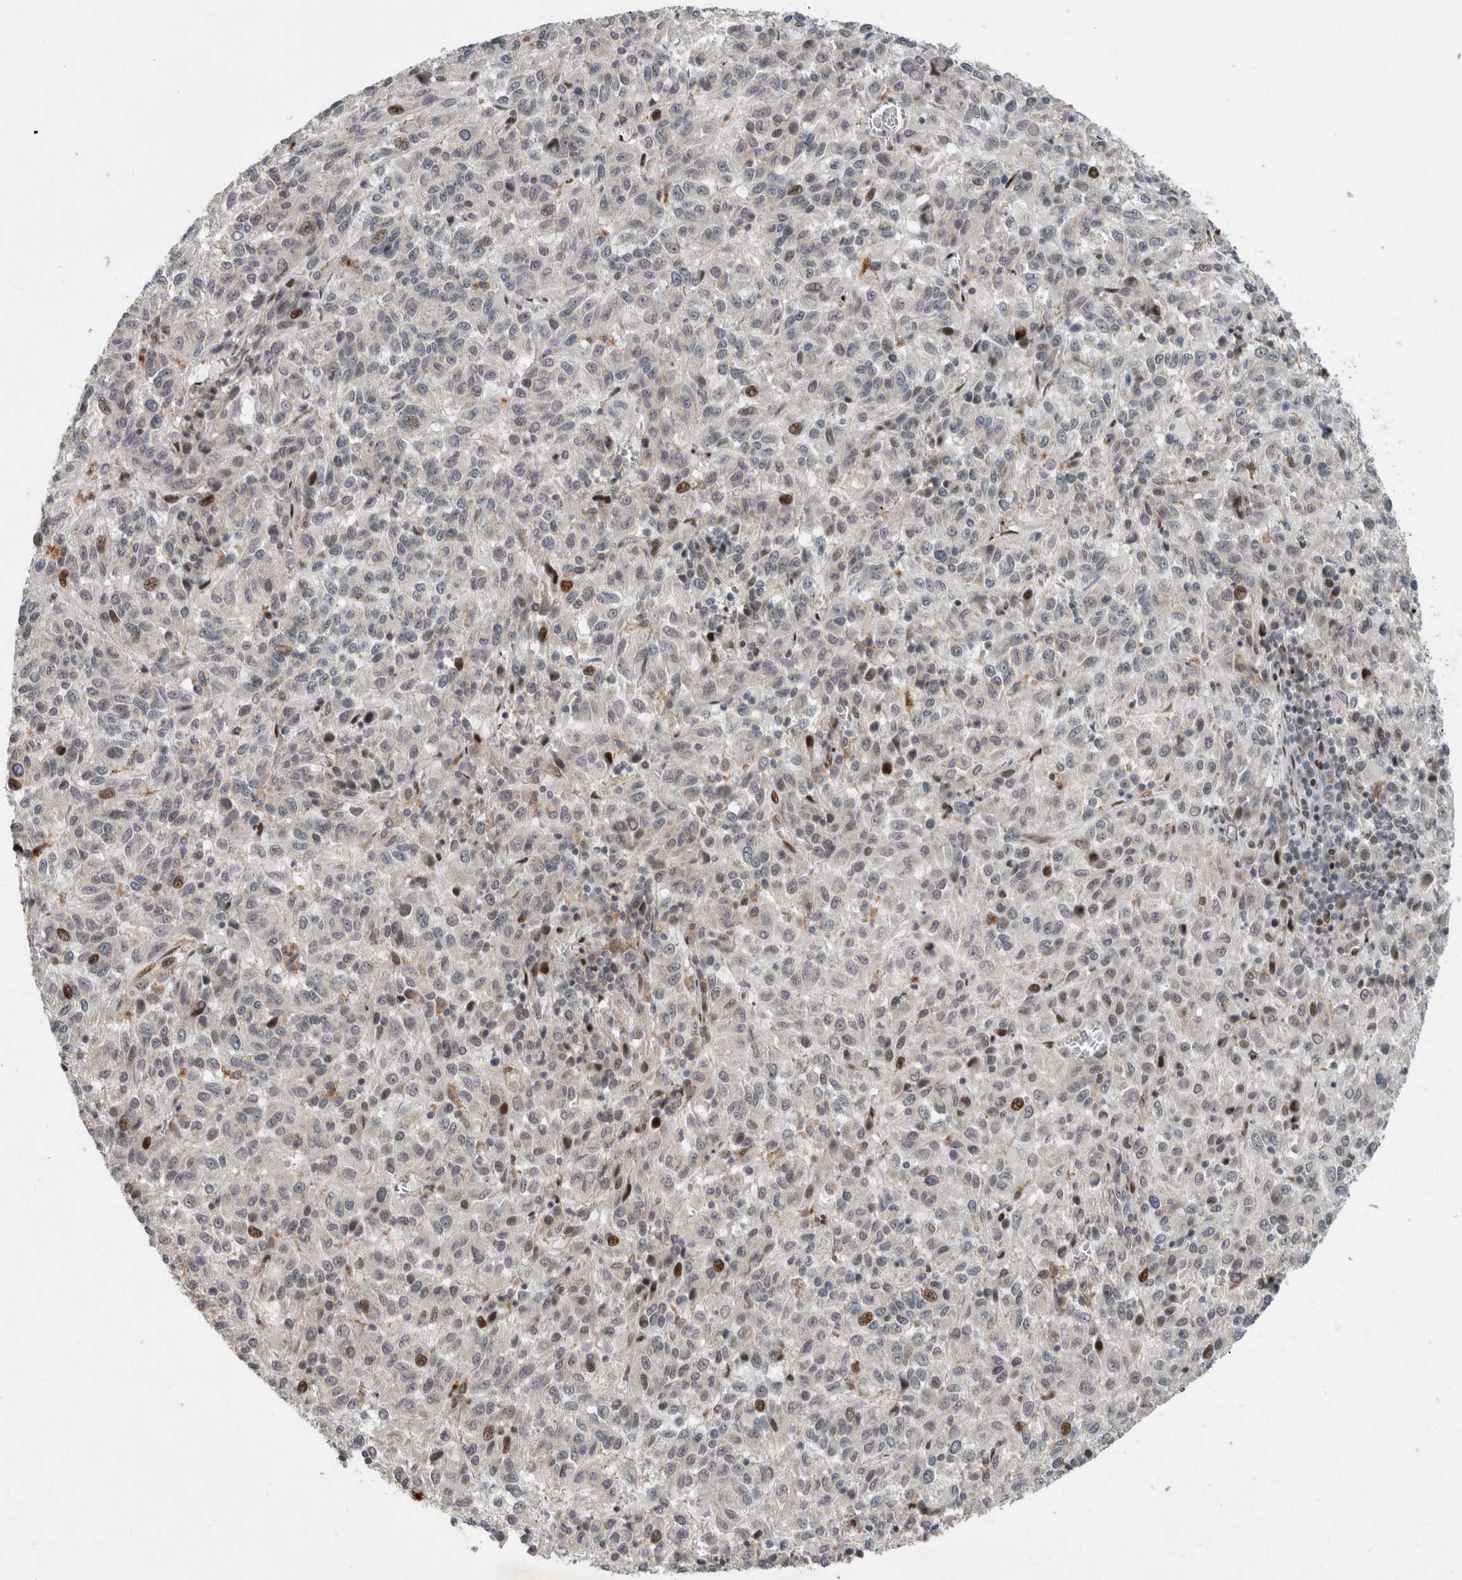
{"staining": {"intensity": "moderate", "quantity": "<25%", "location": "nuclear"}, "tissue": "melanoma", "cell_type": "Tumor cells", "image_type": "cancer", "snomed": [{"axis": "morphology", "description": "Malignant melanoma, Metastatic site"}, {"axis": "topography", "description": "Lung"}], "caption": "Immunohistochemistry (DAB (3,3'-diaminobenzidine)) staining of human malignant melanoma (metastatic site) reveals moderate nuclear protein expression in approximately <25% of tumor cells. (Brightfield microscopy of DAB IHC at high magnification).", "gene": "C8orf58", "patient": {"sex": "male", "age": 64}}